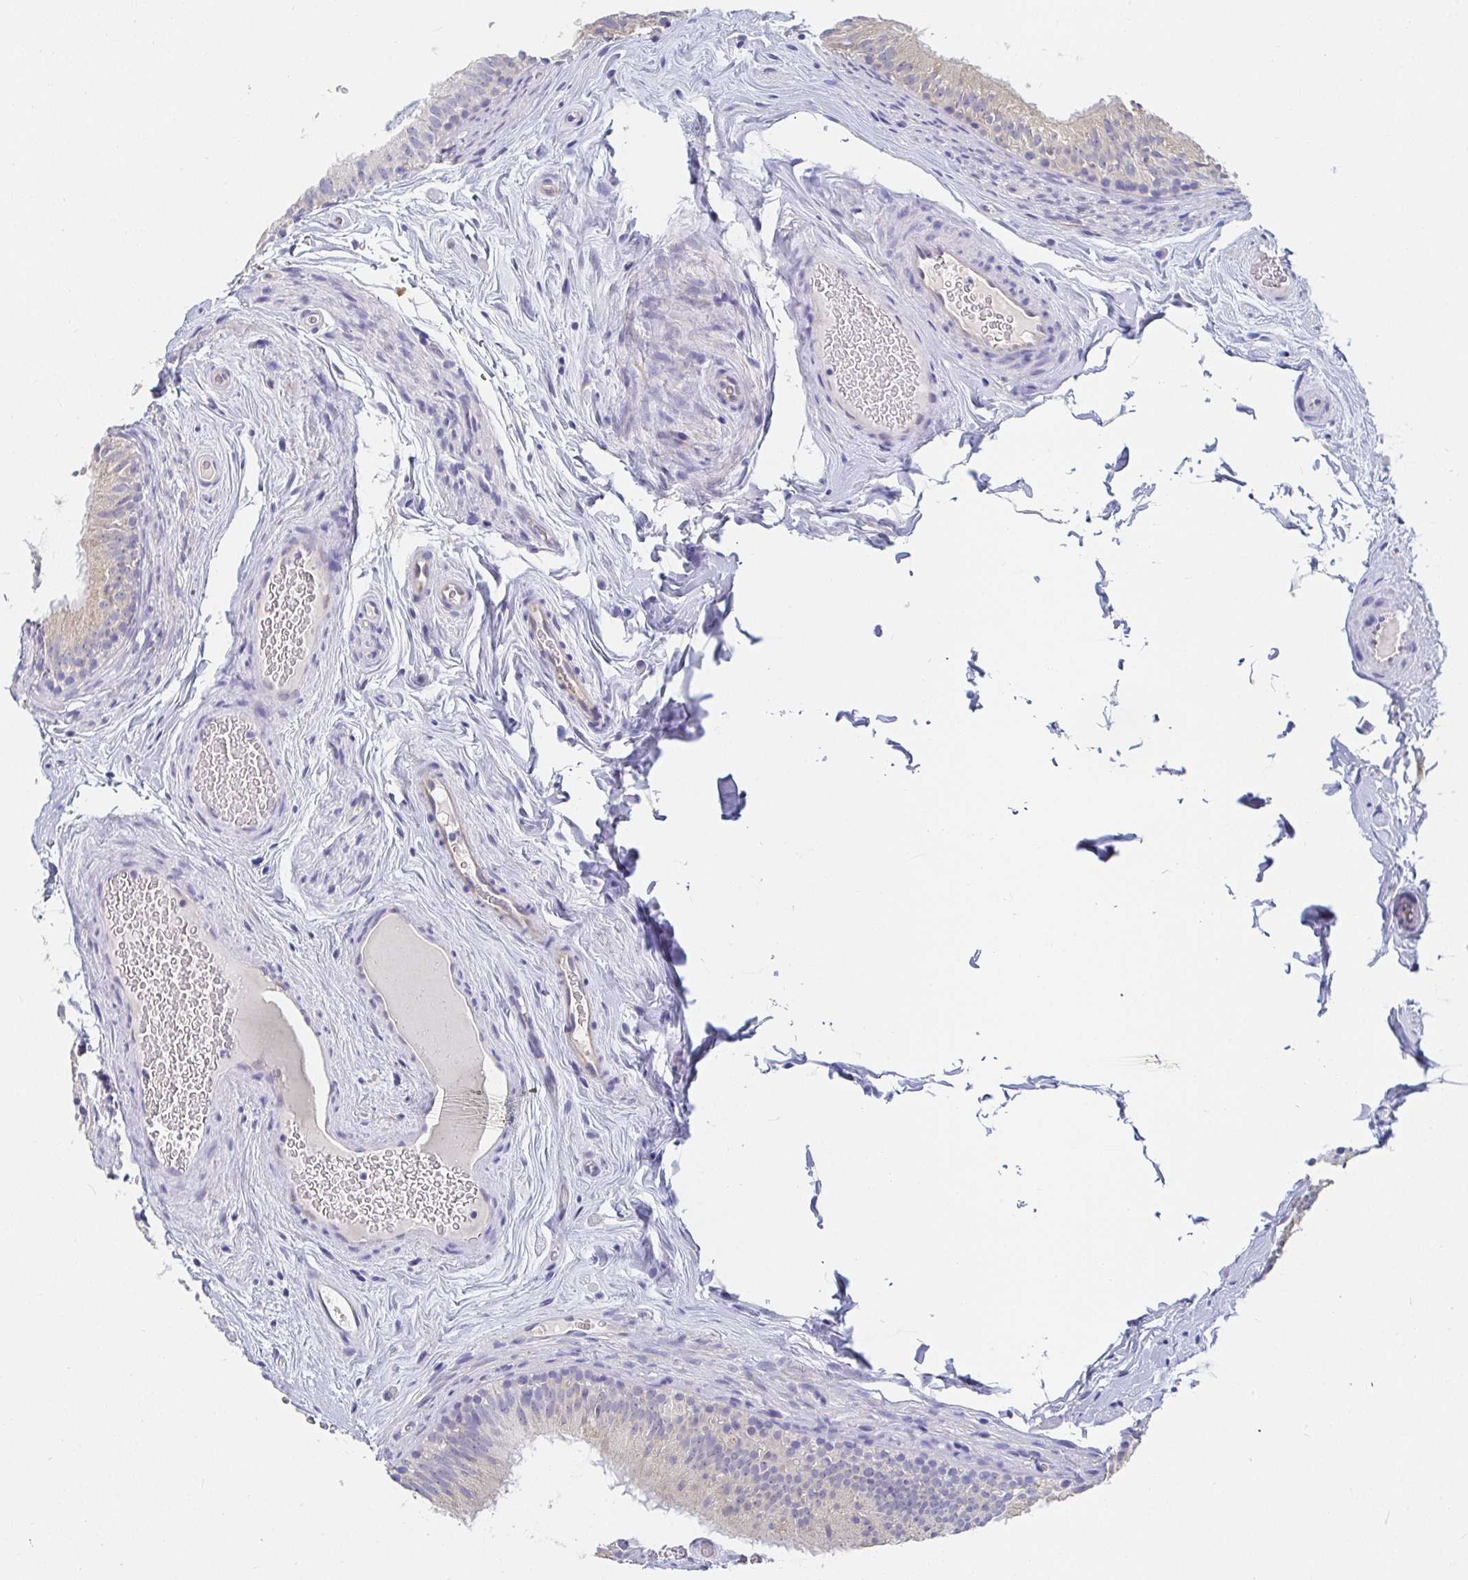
{"staining": {"intensity": "negative", "quantity": "none", "location": "none"}, "tissue": "epididymis", "cell_type": "Glandular cells", "image_type": "normal", "snomed": [{"axis": "morphology", "description": "Normal tissue, NOS"}, {"axis": "topography", "description": "Epididymis"}], "caption": "Glandular cells show no significant expression in benign epididymis.", "gene": "PDE6B", "patient": {"sex": "male", "age": 44}}